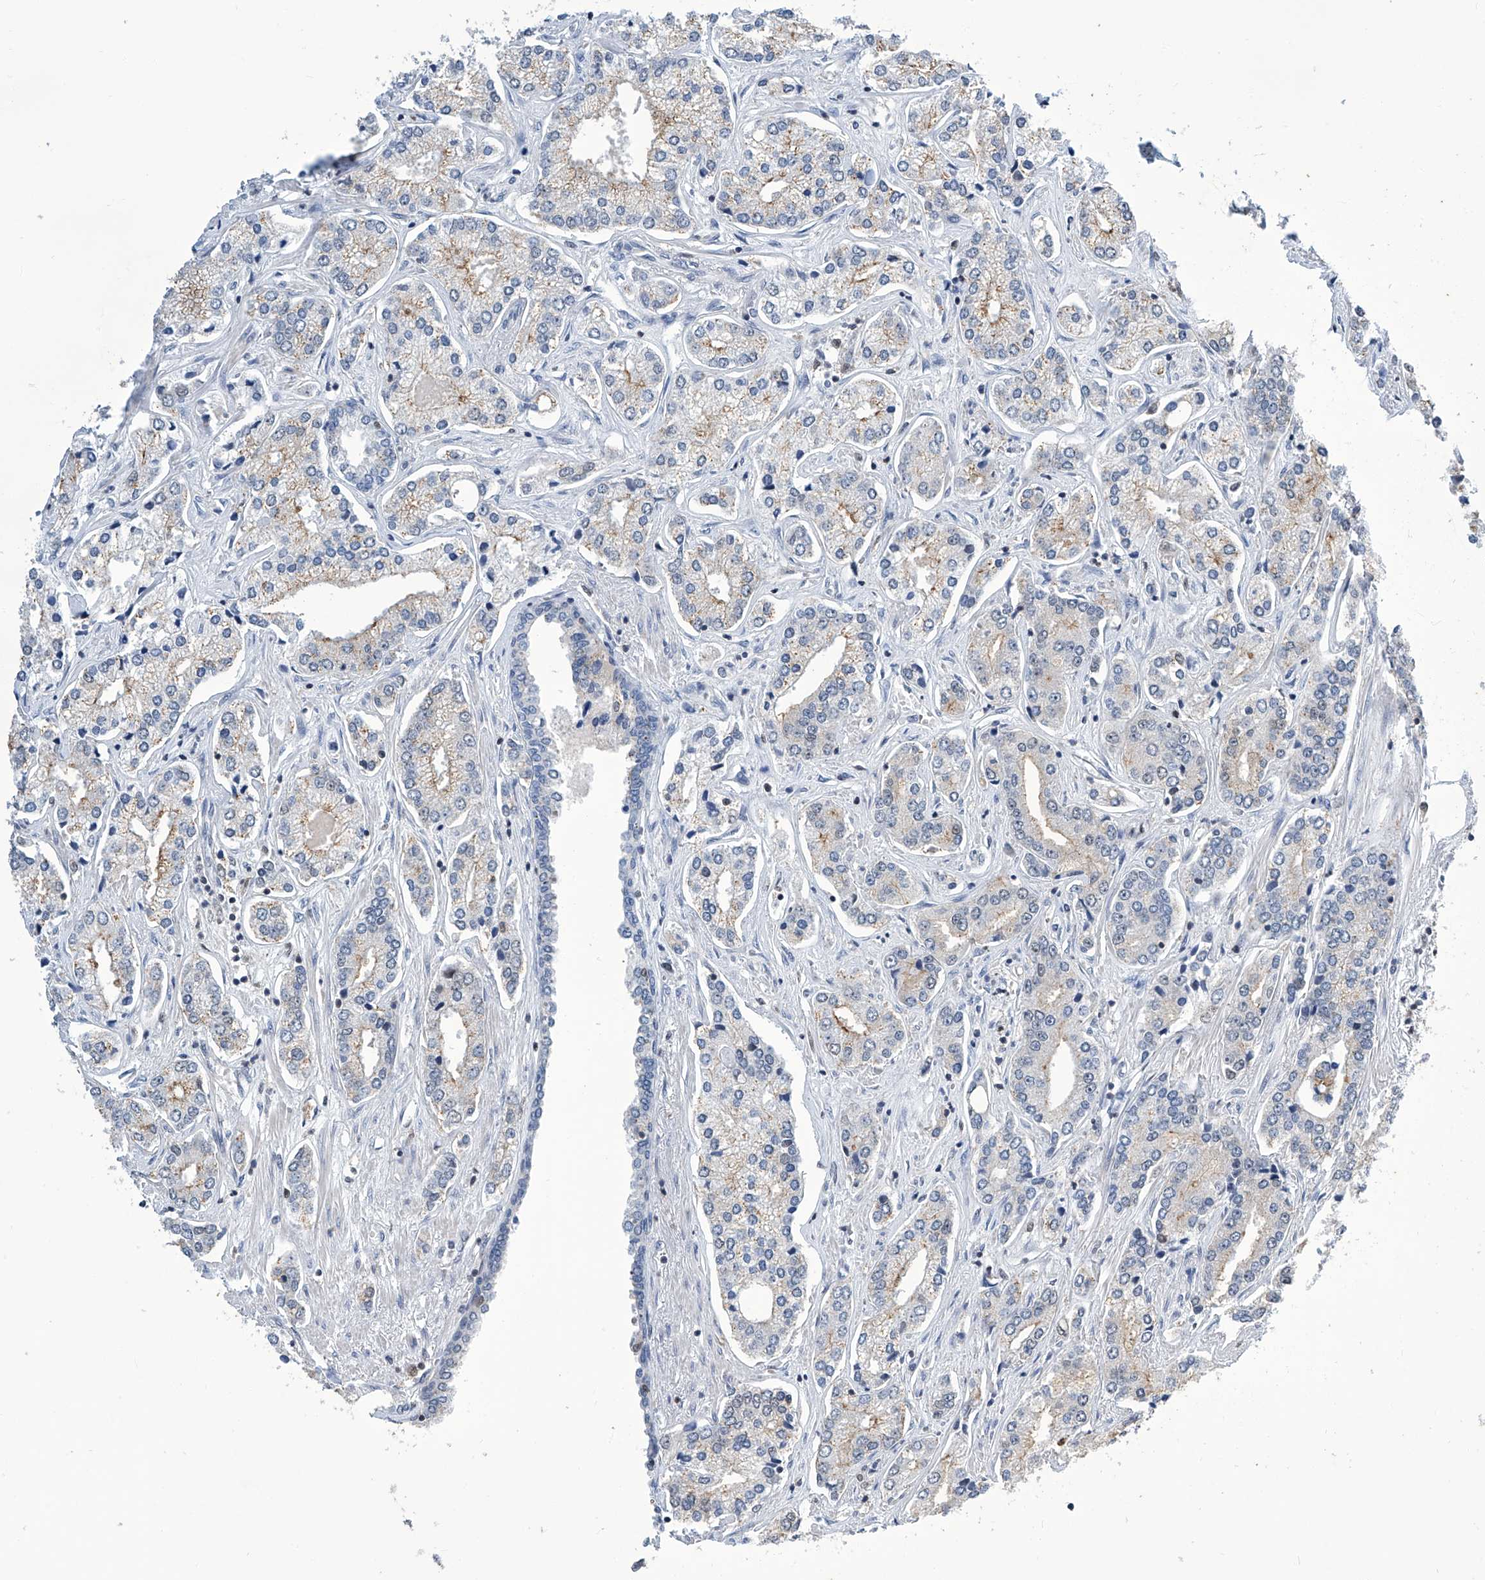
{"staining": {"intensity": "weak", "quantity": "<25%", "location": "cytoplasmic/membranous"}, "tissue": "prostate cancer", "cell_type": "Tumor cells", "image_type": "cancer", "snomed": [{"axis": "morphology", "description": "Adenocarcinoma, High grade"}, {"axis": "topography", "description": "Prostate"}], "caption": "An IHC photomicrograph of prostate cancer (high-grade adenocarcinoma) is shown. There is no staining in tumor cells of prostate cancer (high-grade adenocarcinoma).", "gene": "SREBF2", "patient": {"sex": "male", "age": 66}}